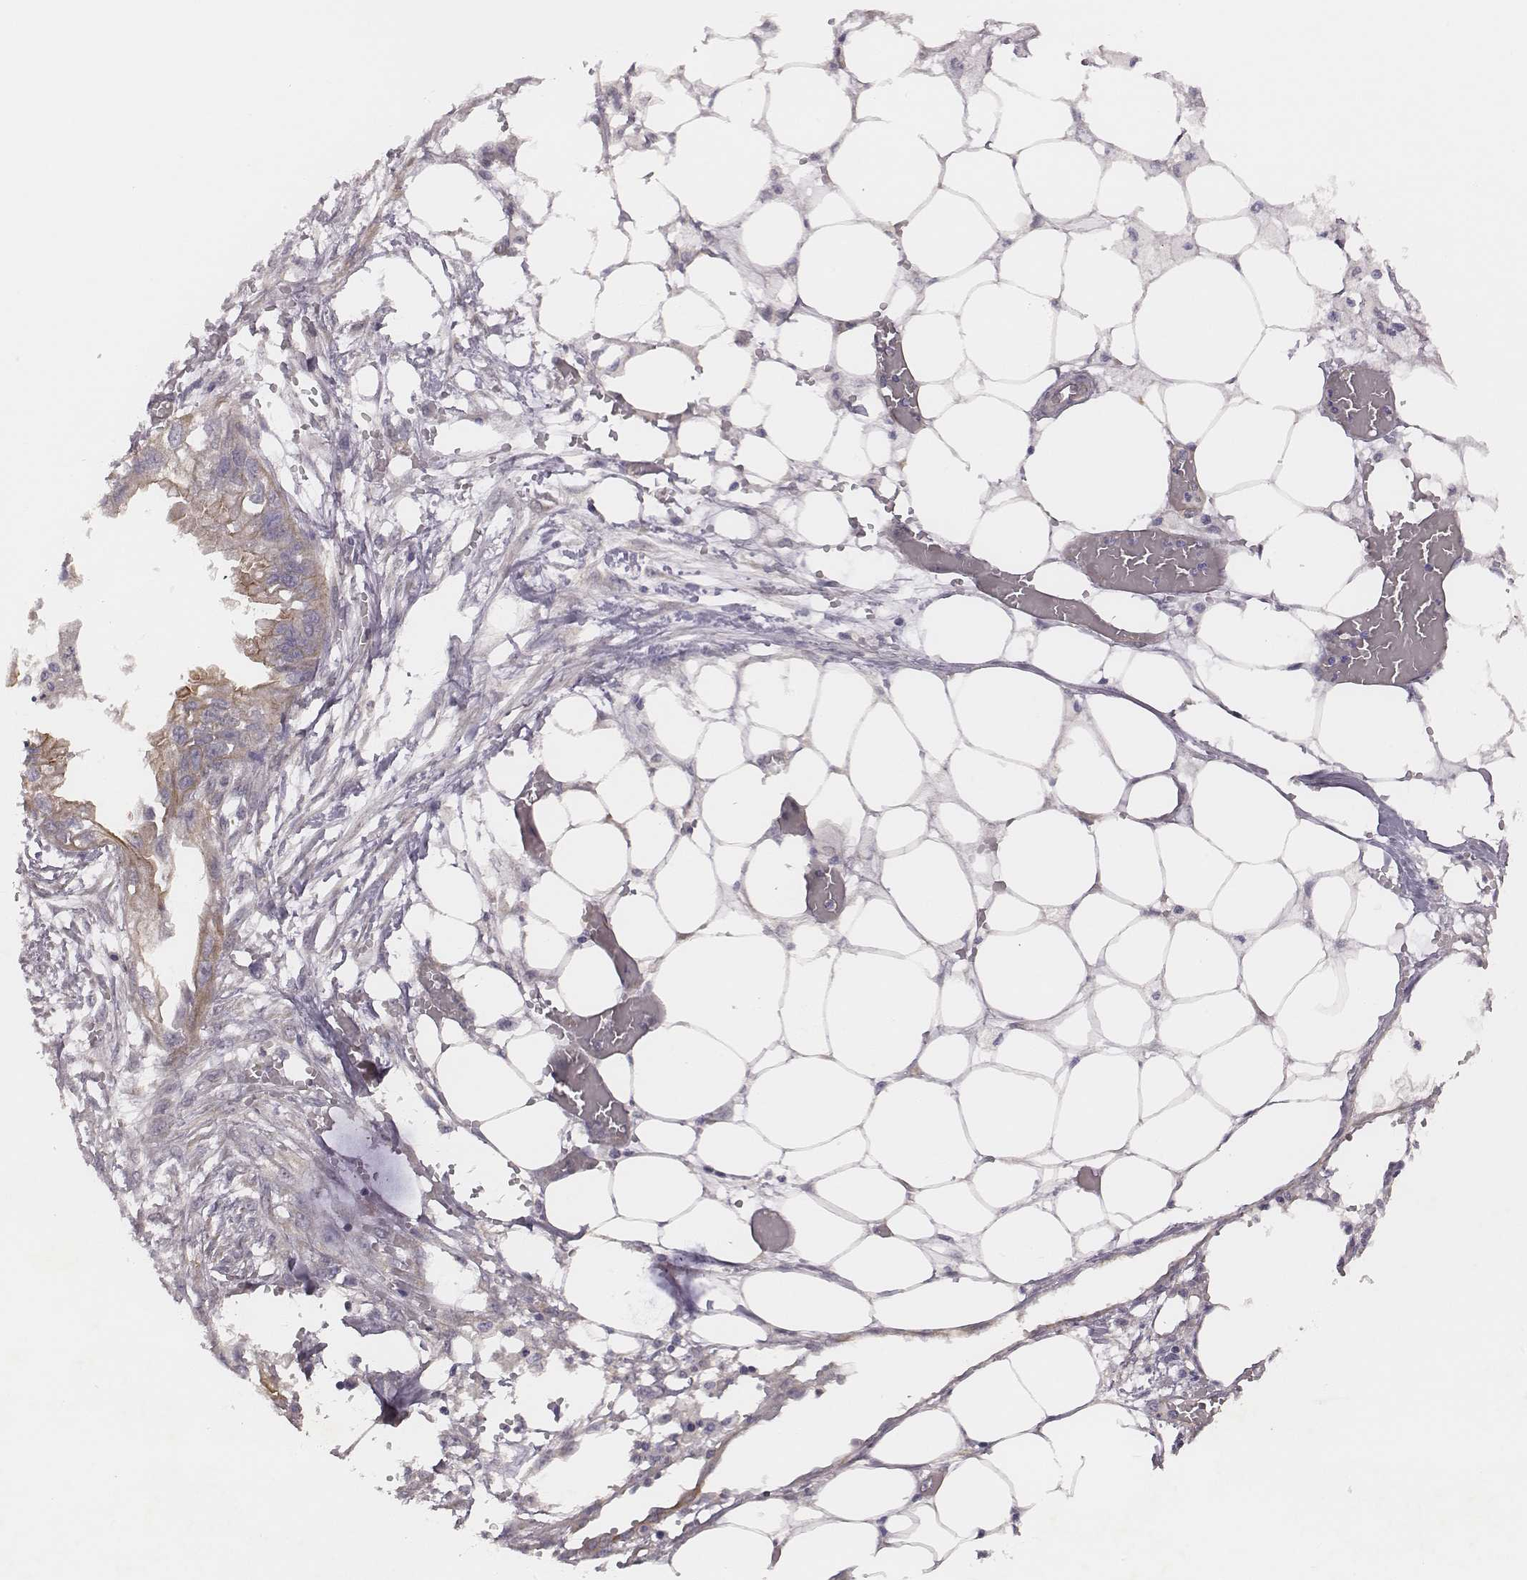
{"staining": {"intensity": "weak", "quantity": "<25%", "location": "cytoplasmic/membranous"}, "tissue": "endometrial cancer", "cell_type": "Tumor cells", "image_type": "cancer", "snomed": [{"axis": "morphology", "description": "Adenocarcinoma, NOS"}, {"axis": "morphology", "description": "Adenocarcinoma, metastatic, NOS"}, {"axis": "topography", "description": "Adipose tissue"}, {"axis": "topography", "description": "Endometrium"}], "caption": "The image reveals no significant expression in tumor cells of endometrial cancer (metastatic adenocarcinoma).", "gene": "SCARF1", "patient": {"sex": "female", "age": 67}}